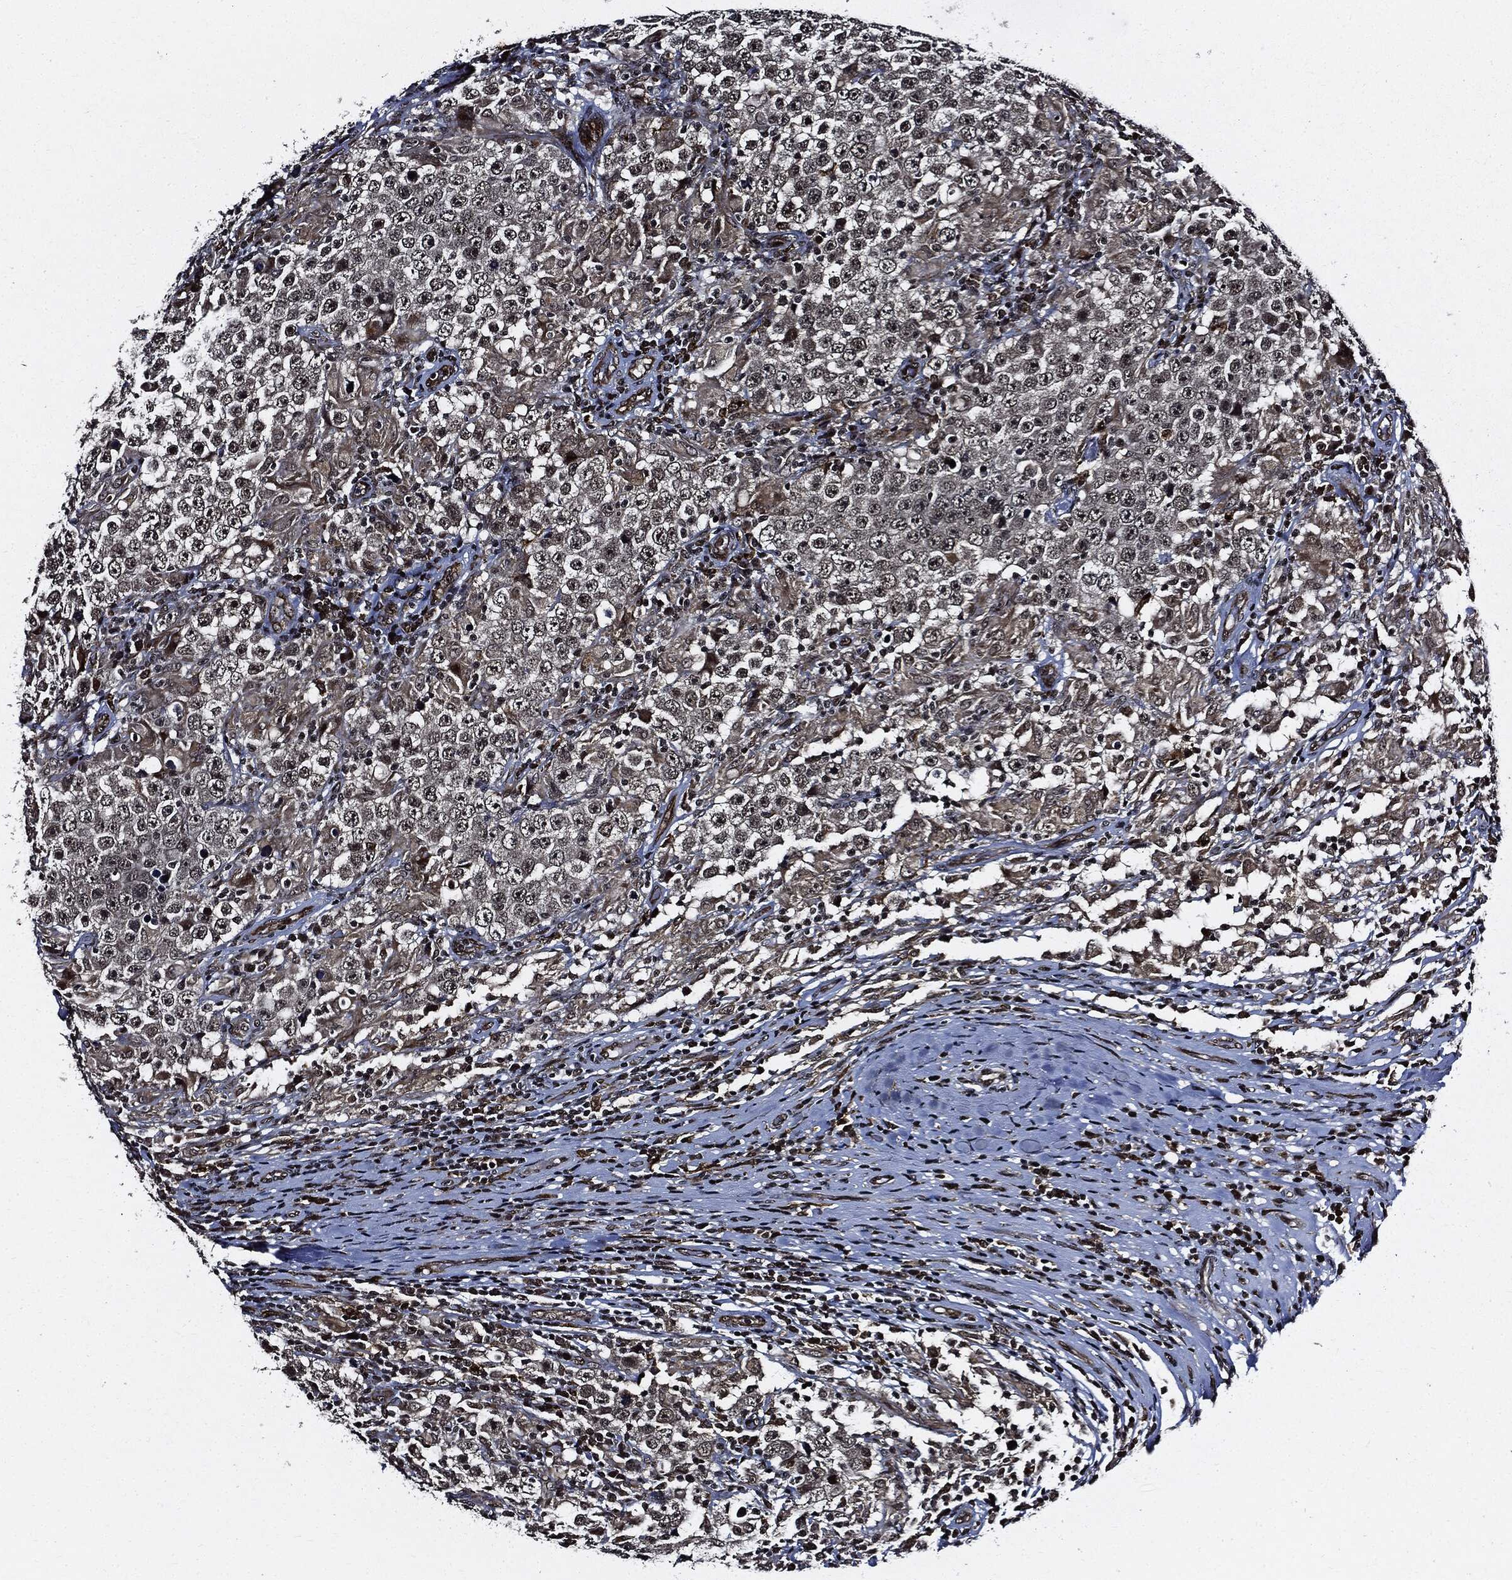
{"staining": {"intensity": "negative", "quantity": "none", "location": "none"}, "tissue": "testis cancer", "cell_type": "Tumor cells", "image_type": "cancer", "snomed": [{"axis": "morphology", "description": "Seminoma, NOS"}, {"axis": "morphology", "description": "Carcinoma, Embryonal, NOS"}, {"axis": "topography", "description": "Testis"}], "caption": "DAB (3,3'-diaminobenzidine) immunohistochemical staining of human seminoma (testis) displays no significant expression in tumor cells. Brightfield microscopy of IHC stained with DAB (brown) and hematoxylin (blue), captured at high magnification.", "gene": "SUGT1", "patient": {"sex": "male", "age": 41}}